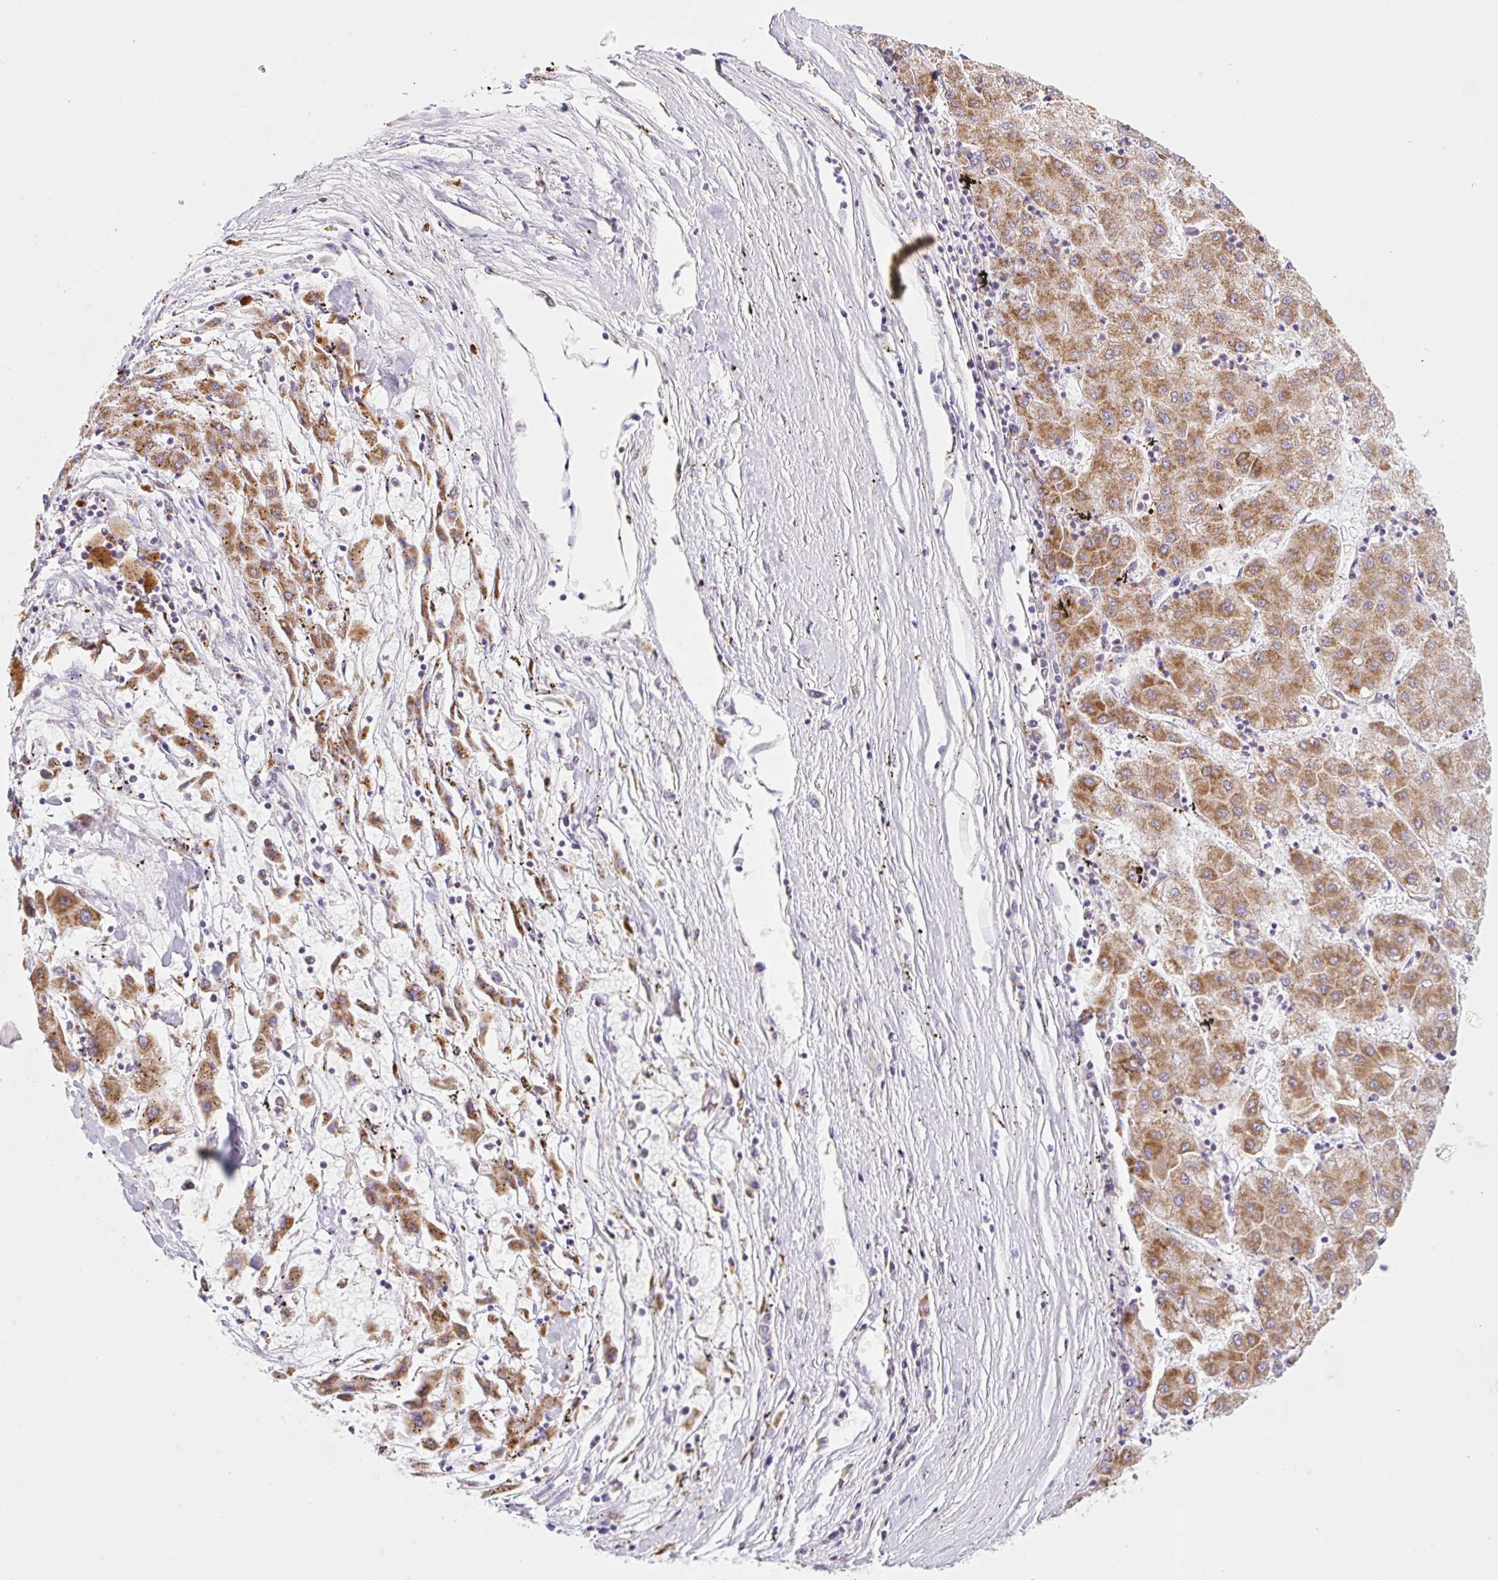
{"staining": {"intensity": "moderate", "quantity": ">75%", "location": "cytoplasmic/membranous"}, "tissue": "liver cancer", "cell_type": "Tumor cells", "image_type": "cancer", "snomed": [{"axis": "morphology", "description": "Carcinoma, Hepatocellular, NOS"}, {"axis": "topography", "description": "Liver"}], "caption": "Immunohistochemical staining of human hepatocellular carcinoma (liver) demonstrates medium levels of moderate cytoplasmic/membranous protein expression in about >75% of tumor cells.", "gene": "CLEC3A", "patient": {"sex": "male", "age": 72}}